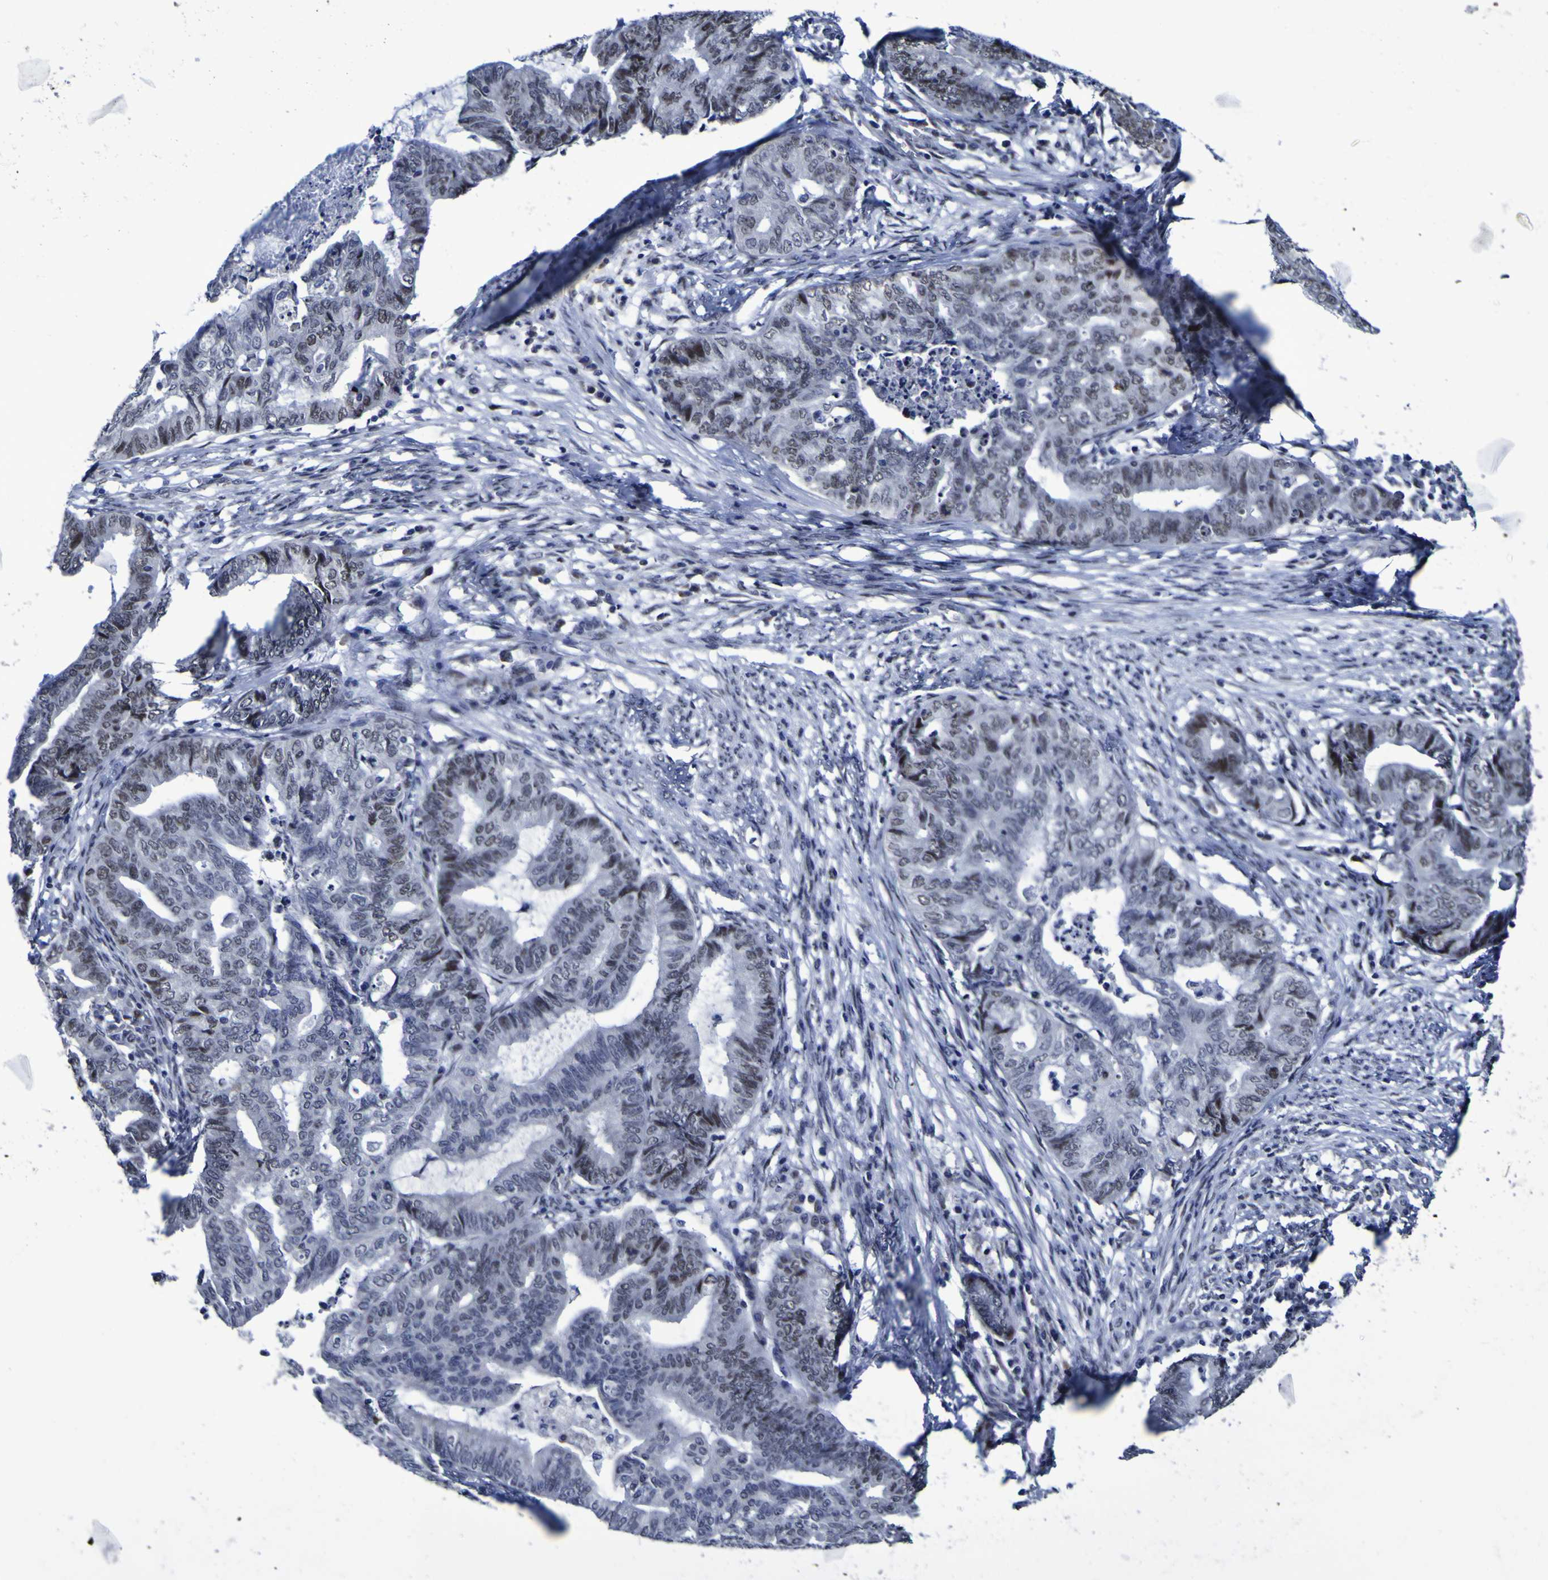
{"staining": {"intensity": "weak", "quantity": "25%-75%", "location": "nuclear"}, "tissue": "endometrial cancer", "cell_type": "Tumor cells", "image_type": "cancer", "snomed": [{"axis": "morphology", "description": "Adenocarcinoma, NOS"}, {"axis": "topography", "description": "Endometrium"}], "caption": "The image displays a brown stain indicating the presence of a protein in the nuclear of tumor cells in endometrial cancer.", "gene": "MBD3", "patient": {"sex": "female", "age": 79}}